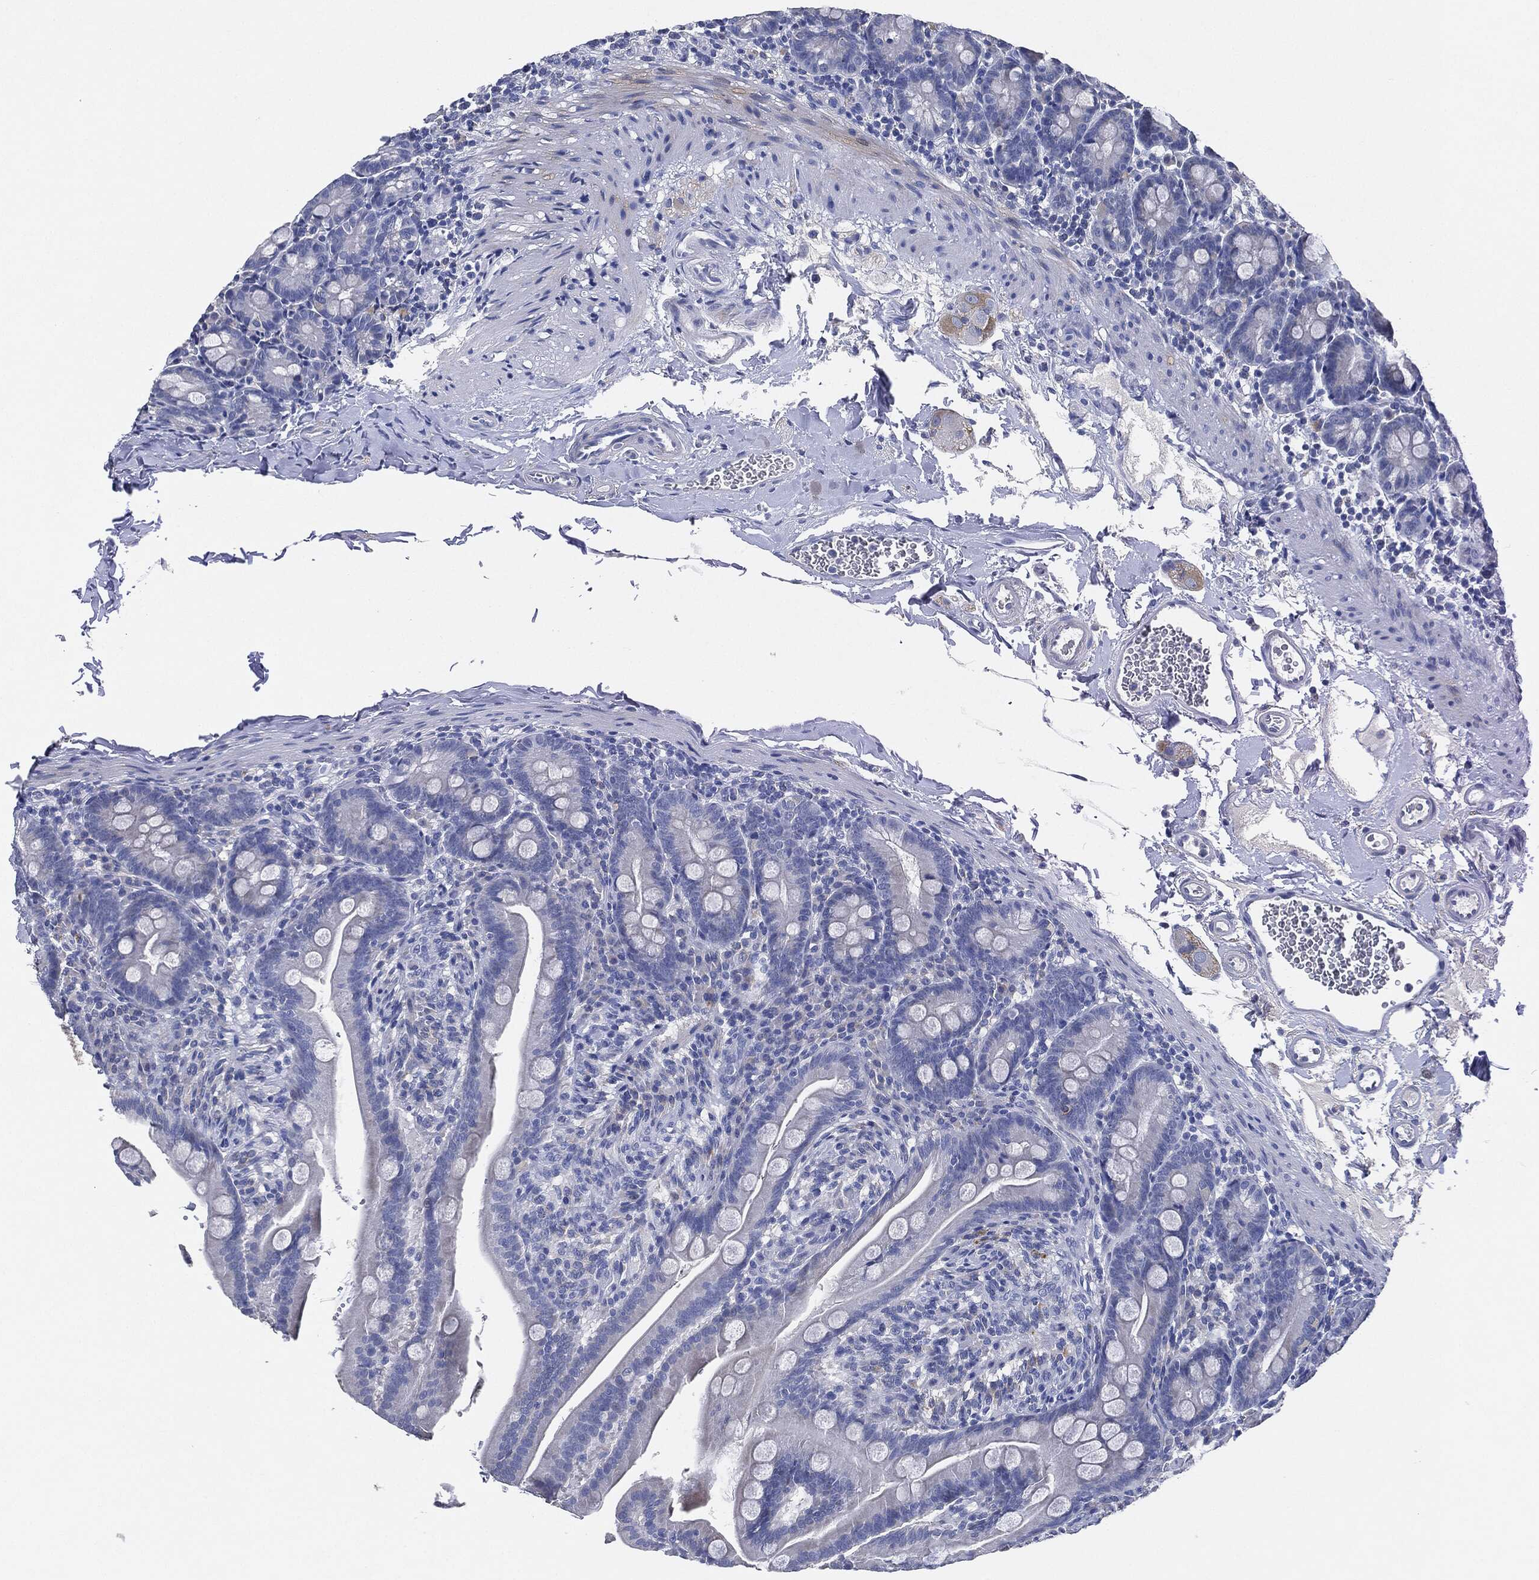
{"staining": {"intensity": "negative", "quantity": "none", "location": "none"}, "tissue": "small intestine", "cell_type": "Glandular cells", "image_type": "normal", "snomed": [{"axis": "morphology", "description": "Normal tissue, NOS"}, {"axis": "topography", "description": "Small intestine"}], "caption": "Immunohistochemistry (IHC) of benign human small intestine demonstrates no expression in glandular cells.", "gene": "NTRK1", "patient": {"sex": "female", "age": 44}}